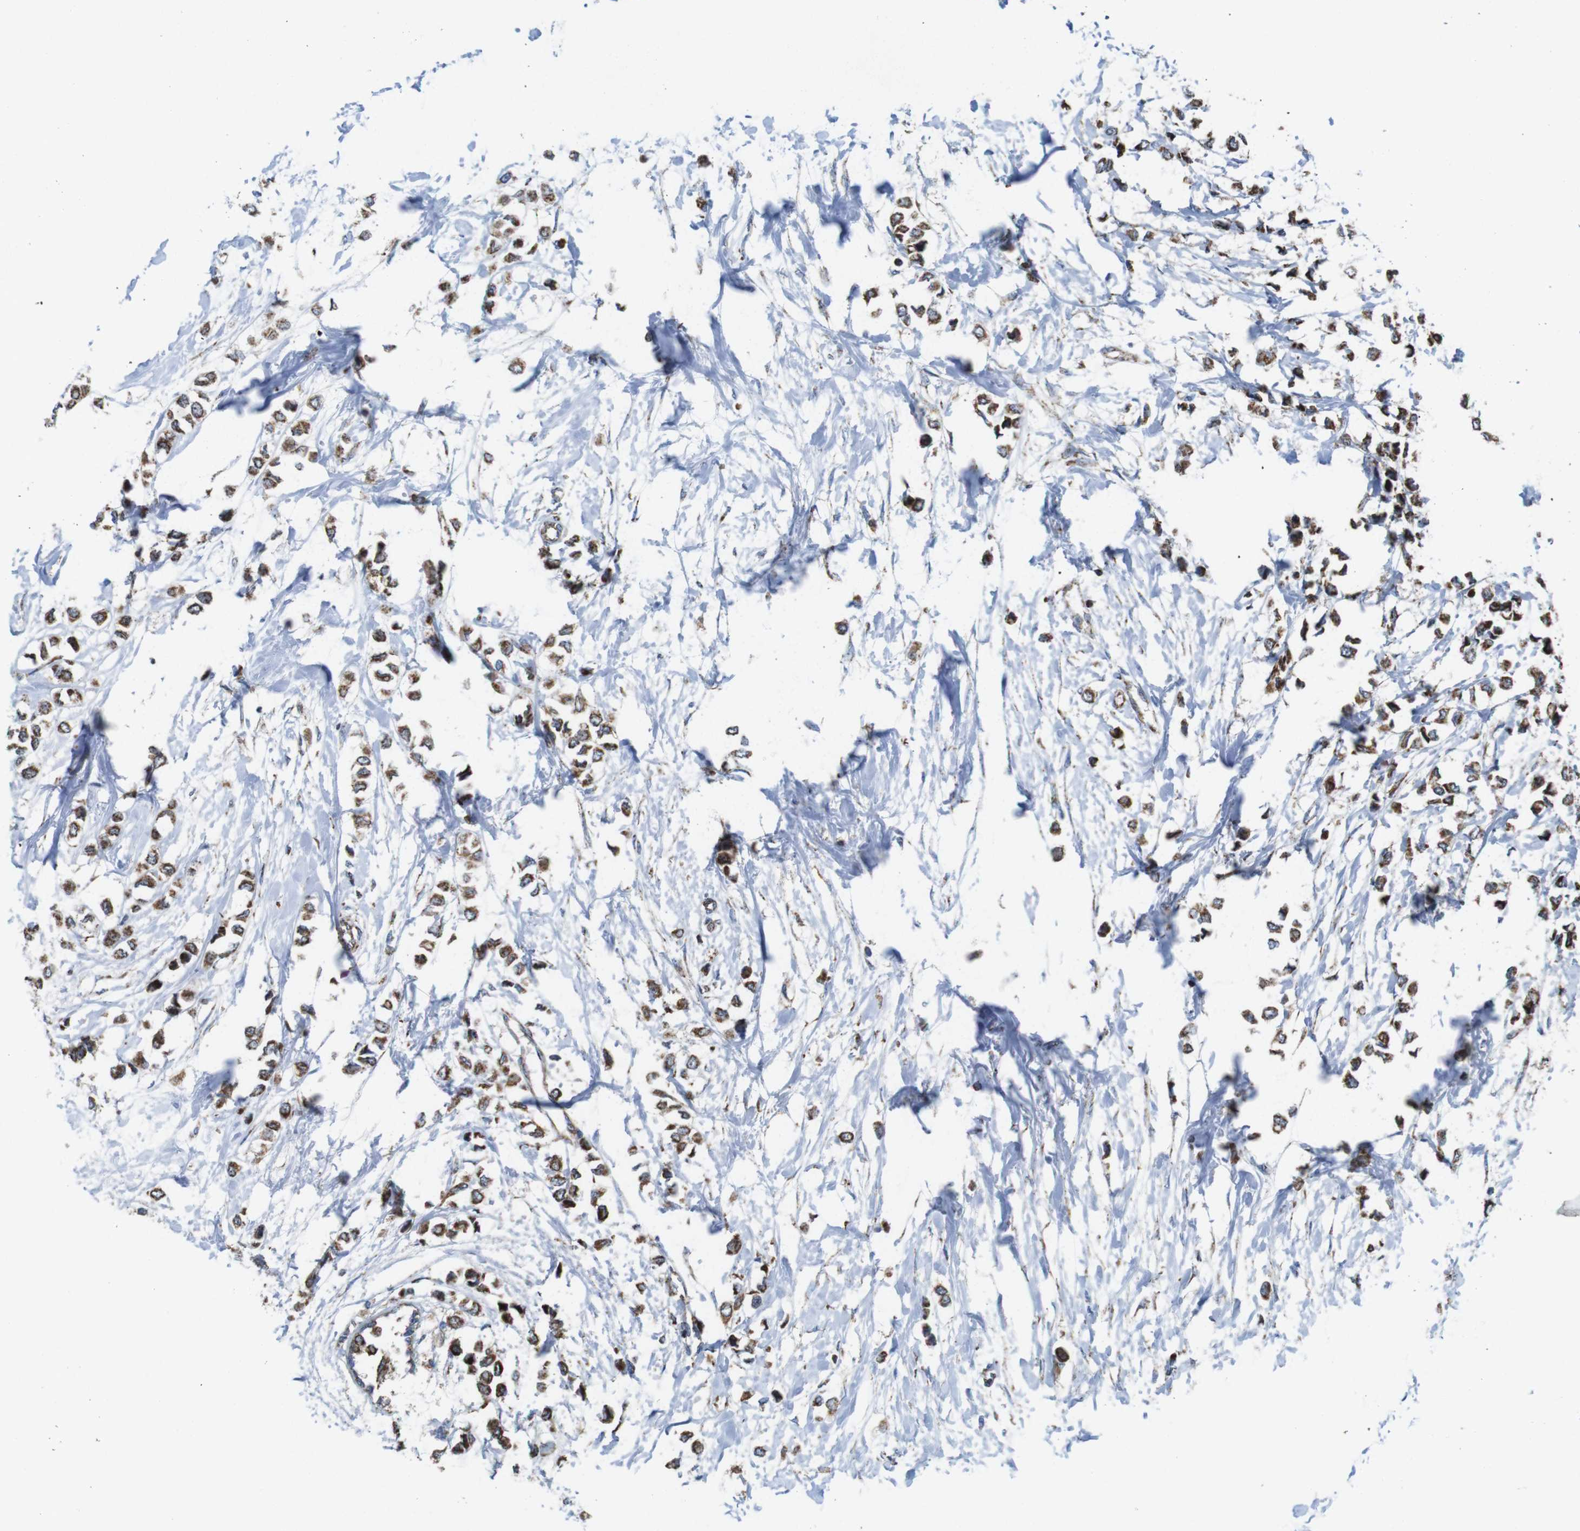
{"staining": {"intensity": "moderate", "quantity": ">75%", "location": "cytoplasmic/membranous"}, "tissue": "breast cancer", "cell_type": "Tumor cells", "image_type": "cancer", "snomed": [{"axis": "morphology", "description": "Lobular carcinoma"}, {"axis": "topography", "description": "Breast"}], "caption": "Immunohistochemical staining of breast lobular carcinoma displays medium levels of moderate cytoplasmic/membranous staining in approximately >75% of tumor cells.", "gene": "HK1", "patient": {"sex": "female", "age": 51}}